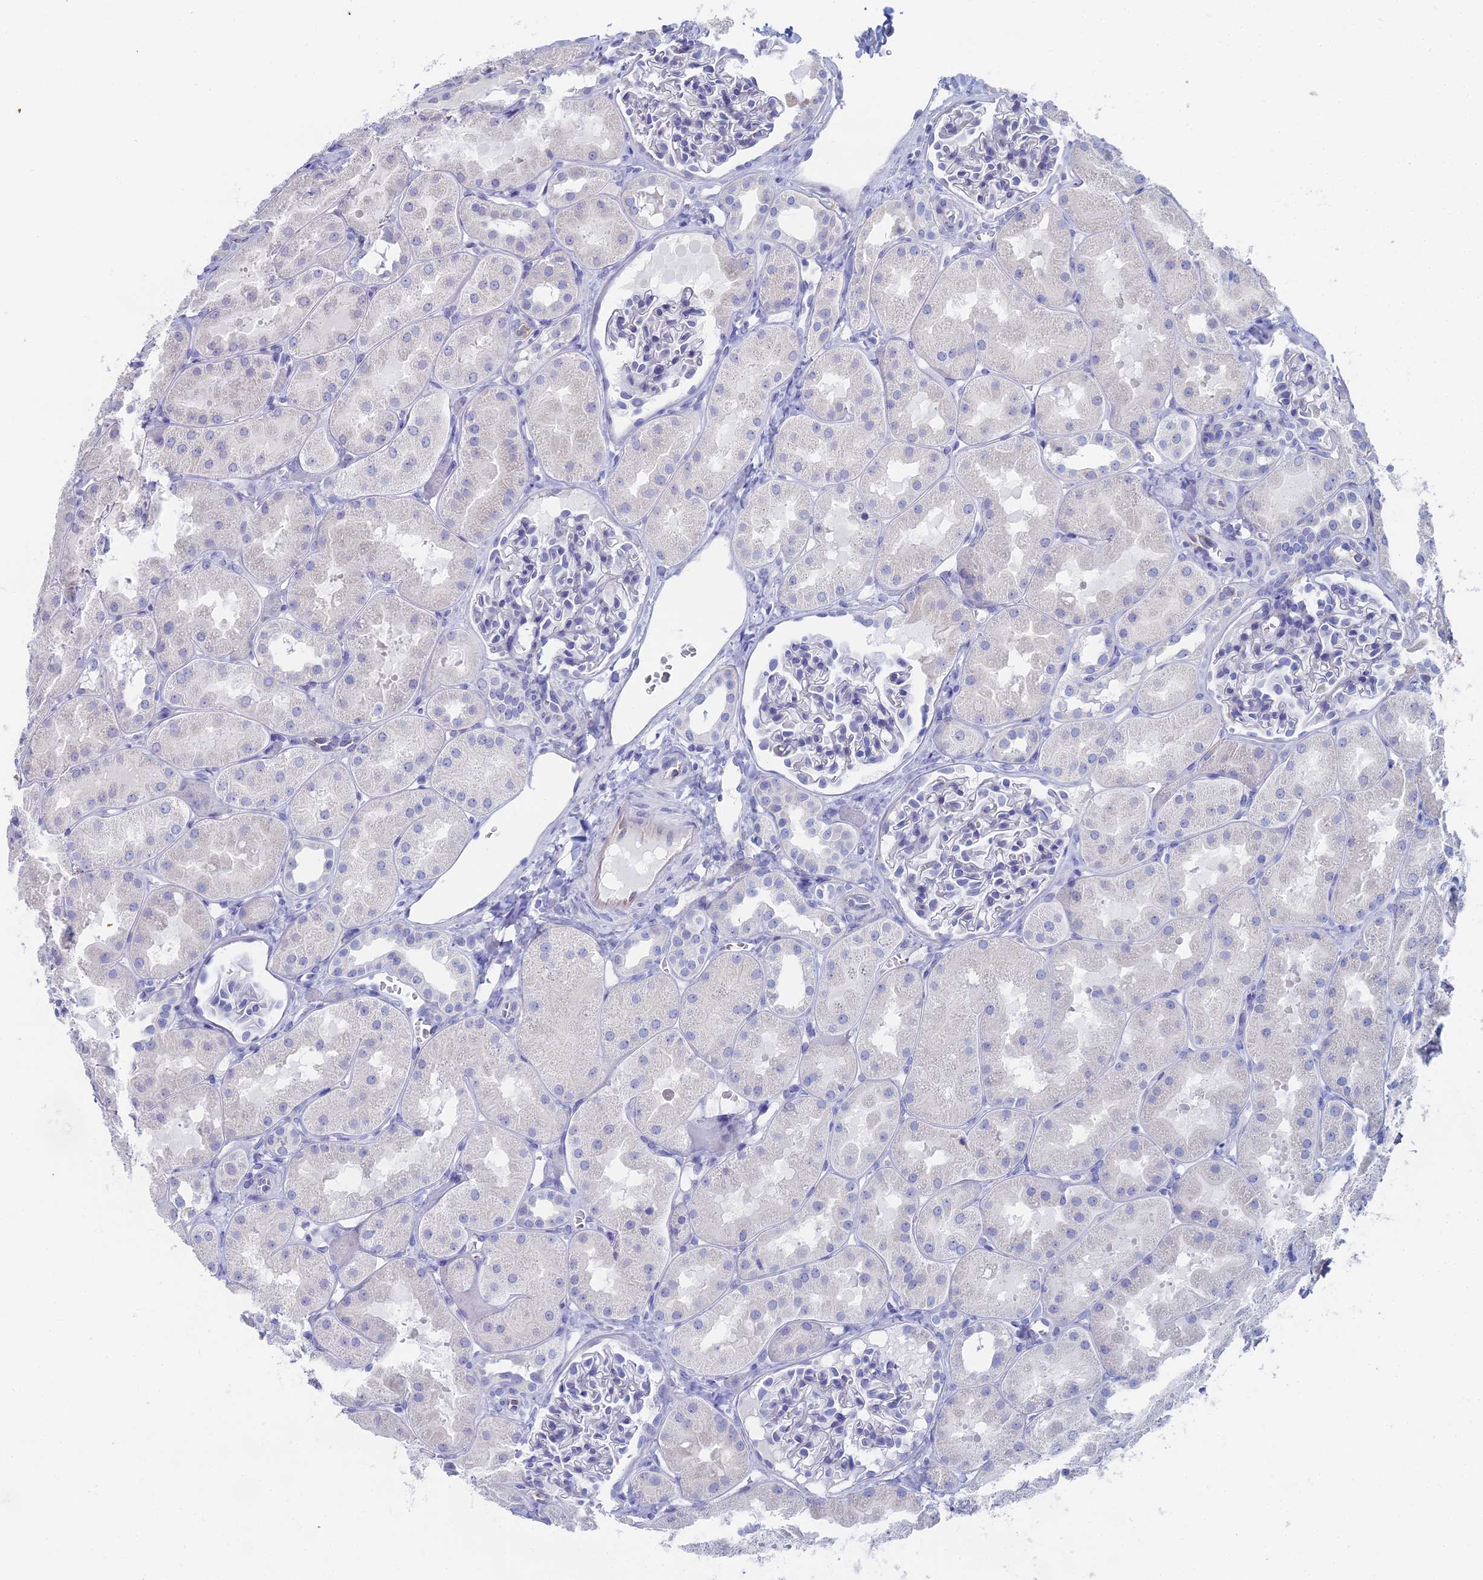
{"staining": {"intensity": "negative", "quantity": "none", "location": "none"}, "tissue": "kidney", "cell_type": "Cells in glomeruli", "image_type": "normal", "snomed": [{"axis": "morphology", "description": "Normal tissue, NOS"}, {"axis": "topography", "description": "Kidney"}, {"axis": "topography", "description": "Urinary bladder"}], "caption": "Cells in glomeruli show no significant protein positivity in unremarkable kidney. Nuclei are stained in blue.", "gene": "TNNT3", "patient": {"sex": "male", "age": 16}}